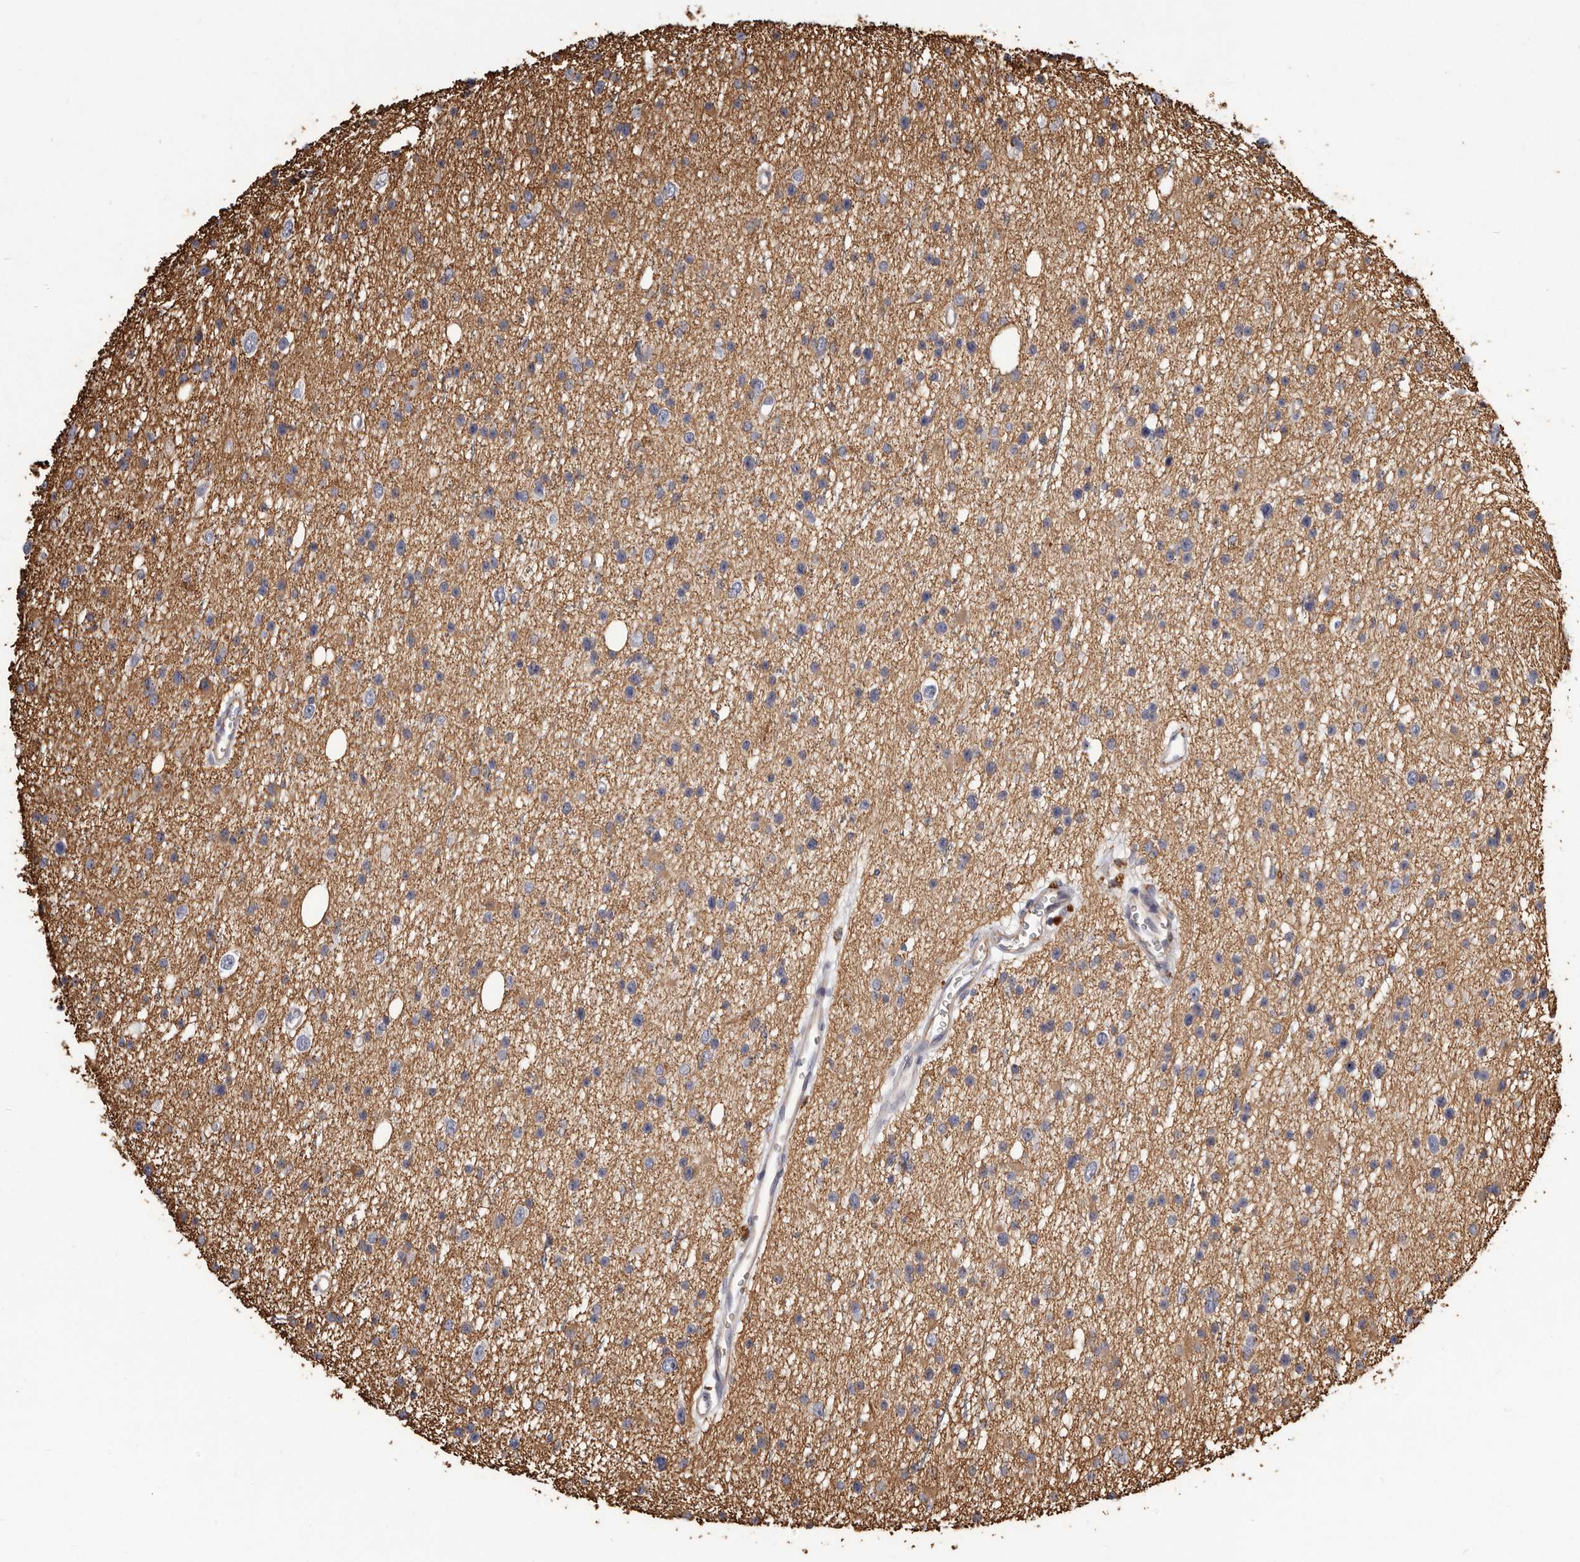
{"staining": {"intensity": "weak", "quantity": "25%-75%", "location": "cytoplasmic/membranous"}, "tissue": "glioma", "cell_type": "Tumor cells", "image_type": "cancer", "snomed": [{"axis": "morphology", "description": "Glioma, malignant, Low grade"}, {"axis": "topography", "description": "Cerebral cortex"}], "caption": "IHC micrograph of neoplastic tissue: human glioma stained using IHC shows low levels of weak protein expression localized specifically in the cytoplasmic/membranous of tumor cells, appearing as a cytoplasmic/membranous brown color.", "gene": "ALPK1", "patient": {"sex": "female", "age": 39}}